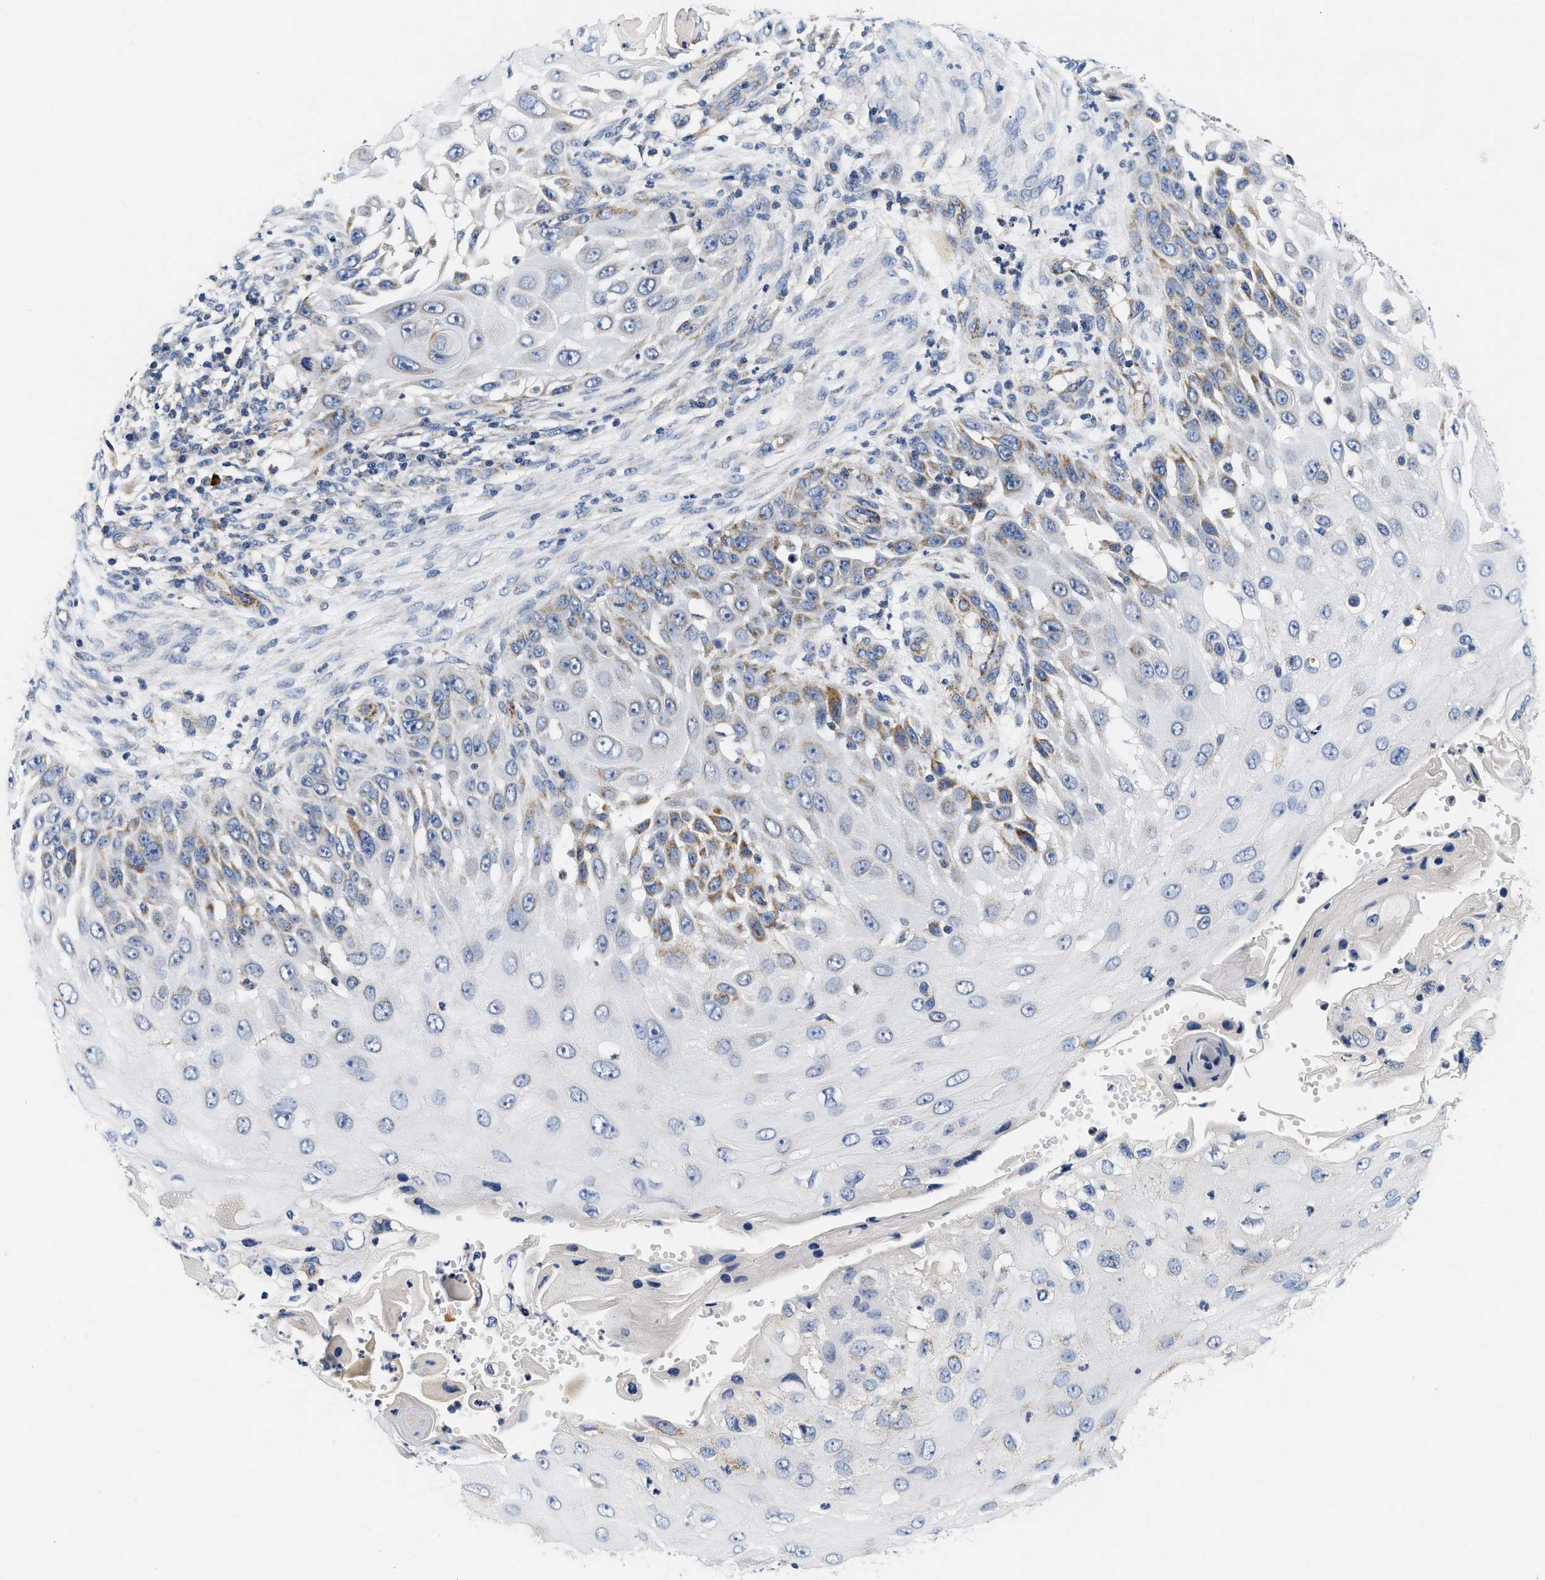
{"staining": {"intensity": "moderate", "quantity": "<25%", "location": "cytoplasmic/membranous"}, "tissue": "skin cancer", "cell_type": "Tumor cells", "image_type": "cancer", "snomed": [{"axis": "morphology", "description": "Squamous cell carcinoma, NOS"}, {"axis": "topography", "description": "Skin"}], "caption": "Tumor cells demonstrate low levels of moderate cytoplasmic/membranous positivity in approximately <25% of cells in squamous cell carcinoma (skin). The staining was performed using DAB, with brown indicating positive protein expression. Nuclei are stained blue with hematoxylin.", "gene": "PDP1", "patient": {"sex": "female", "age": 44}}